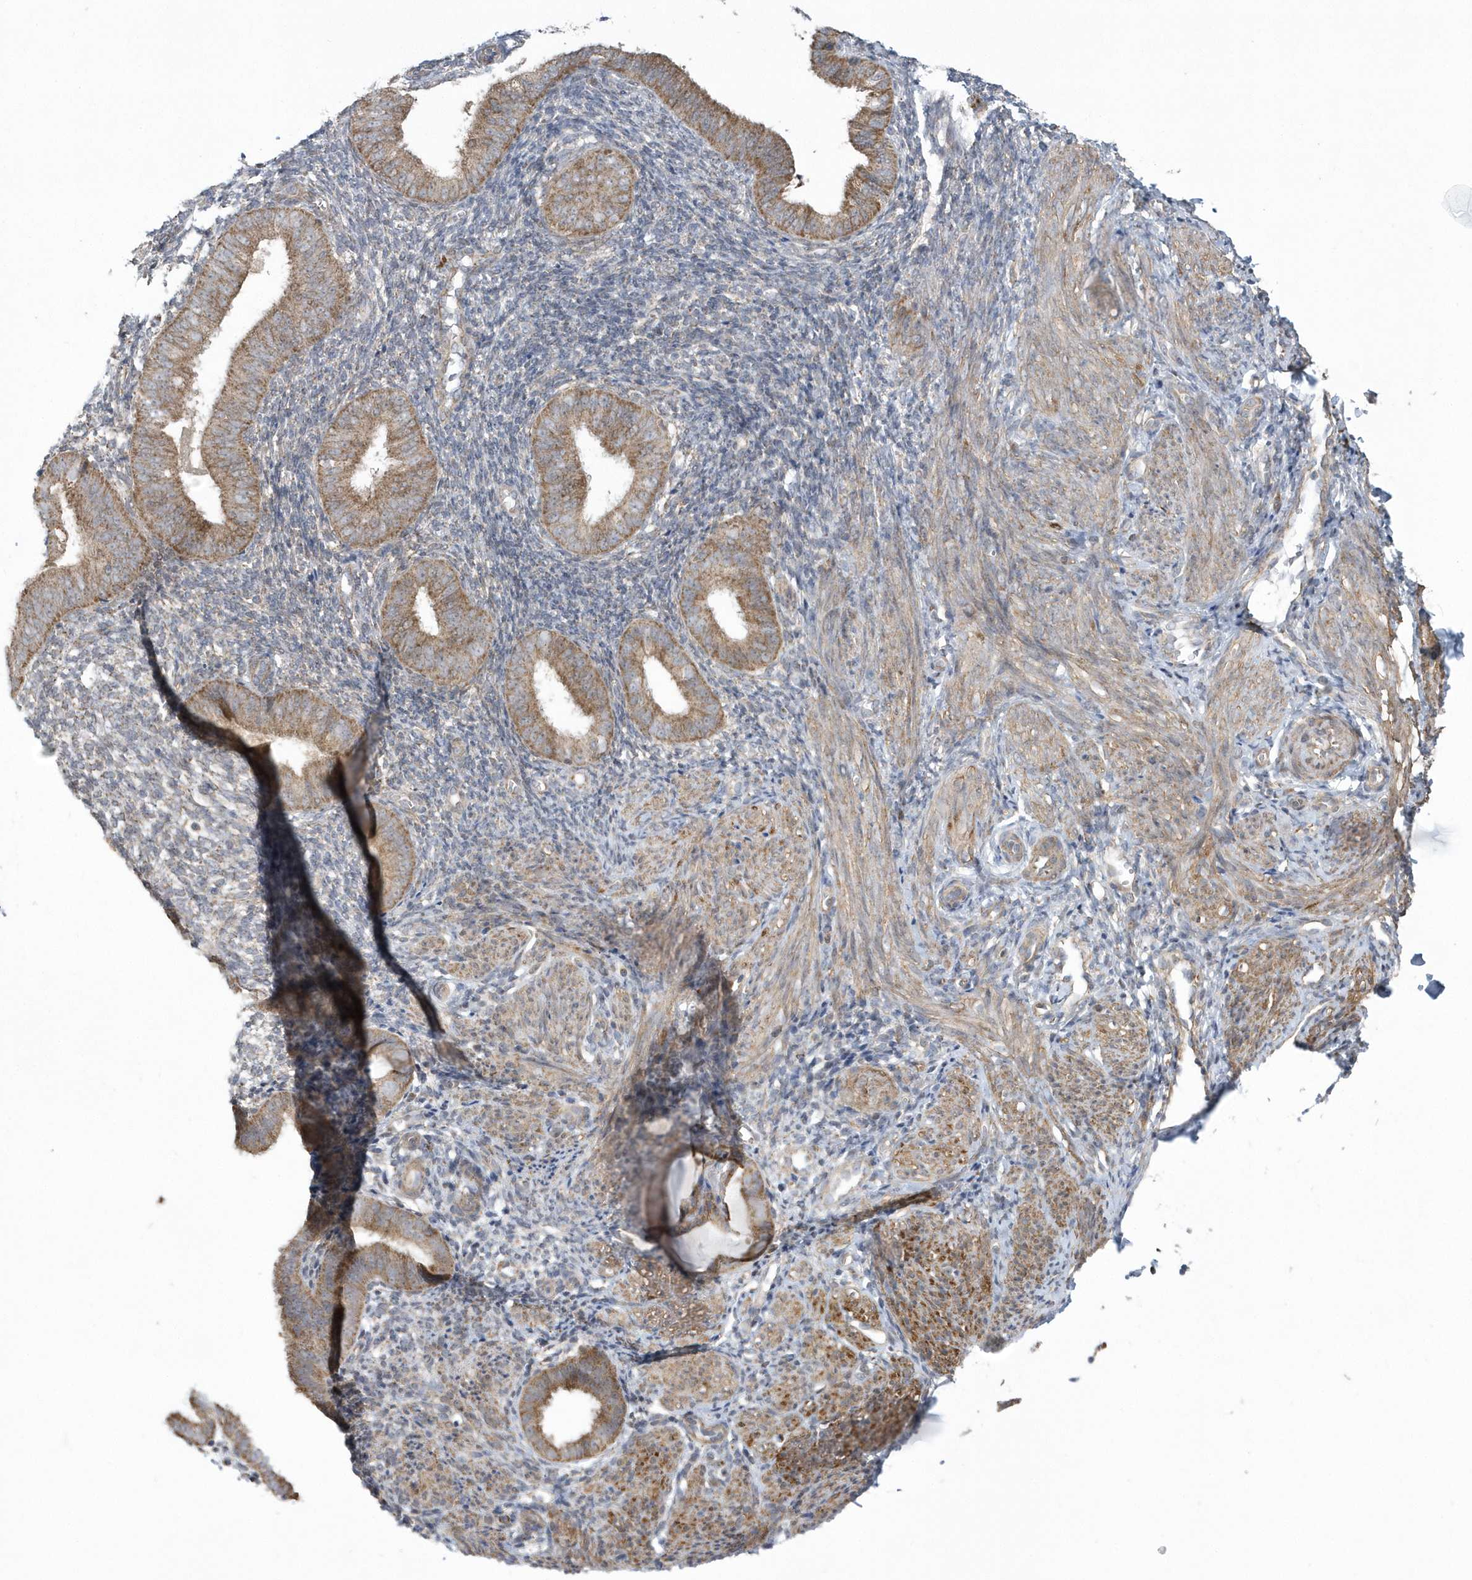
{"staining": {"intensity": "weak", "quantity": "<25%", "location": "cytoplasmic/membranous"}, "tissue": "endometrium", "cell_type": "Cells in endometrial stroma", "image_type": "normal", "snomed": [{"axis": "morphology", "description": "Normal tissue, NOS"}, {"axis": "topography", "description": "Uterus"}, {"axis": "topography", "description": "Endometrium"}], "caption": "There is no significant staining in cells in endometrial stroma of endometrium. (DAB IHC with hematoxylin counter stain).", "gene": "SLX9", "patient": {"sex": "female", "age": 48}}